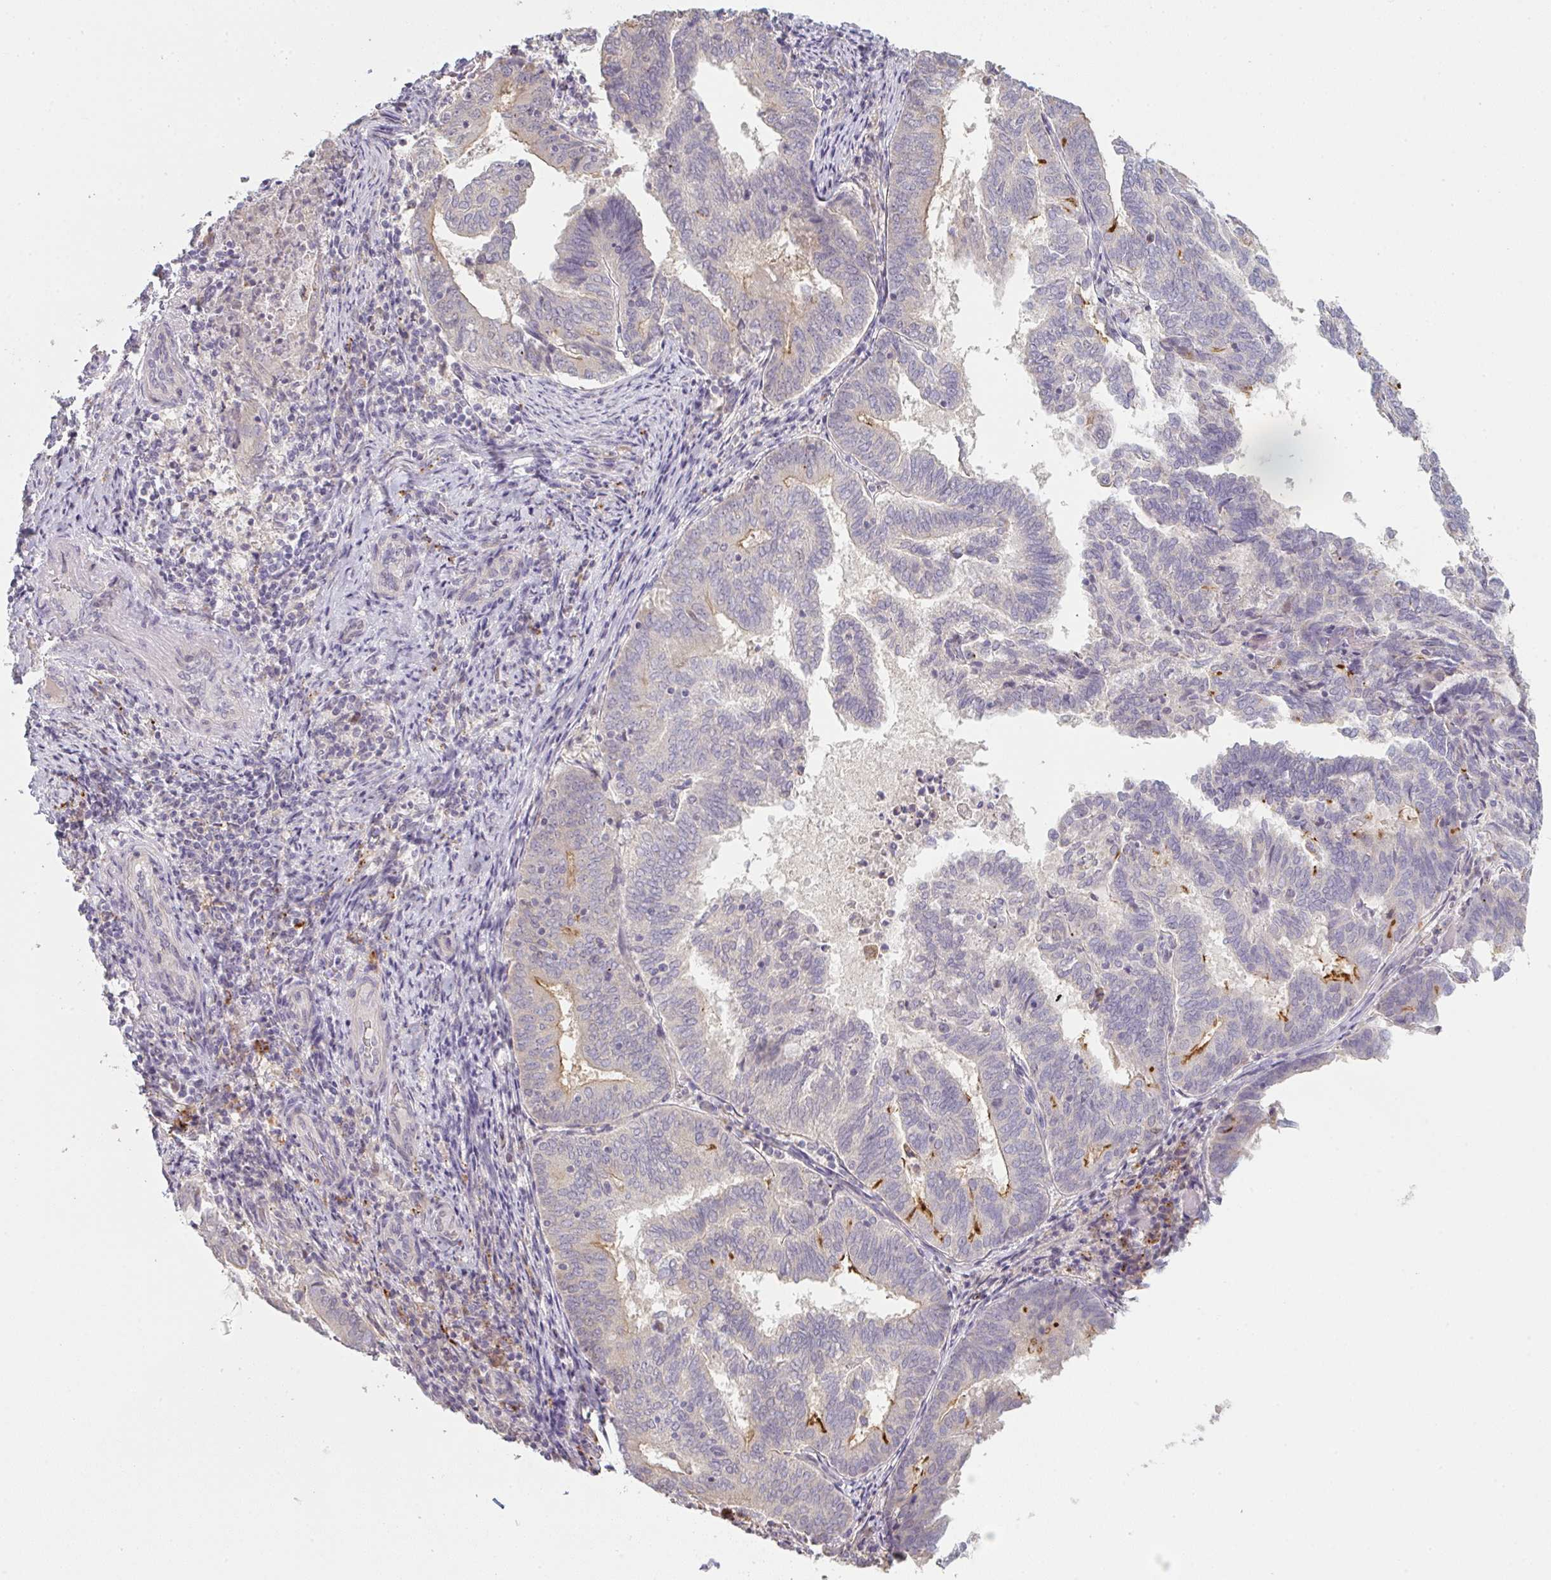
{"staining": {"intensity": "strong", "quantity": "<25%", "location": "cytoplasmic/membranous"}, "tissue": "endometrial cancer", "cell_type": "Tumor cells", "image_type": "cancer", "snomed": [{"axis": "morphology", "description": "Adenocarcinoma, NOS"}, {"axis": "topography", "description": "Endometrium"}], "caption": "Human endometrial cancer (adenocarcinoma) stained with a brown dye shows strong cytoplasmic/membranous positive staining in approximately <25% of tumor cells.", "gene": "TMEM237", "patient": {"sex": "female", "age": 80}}